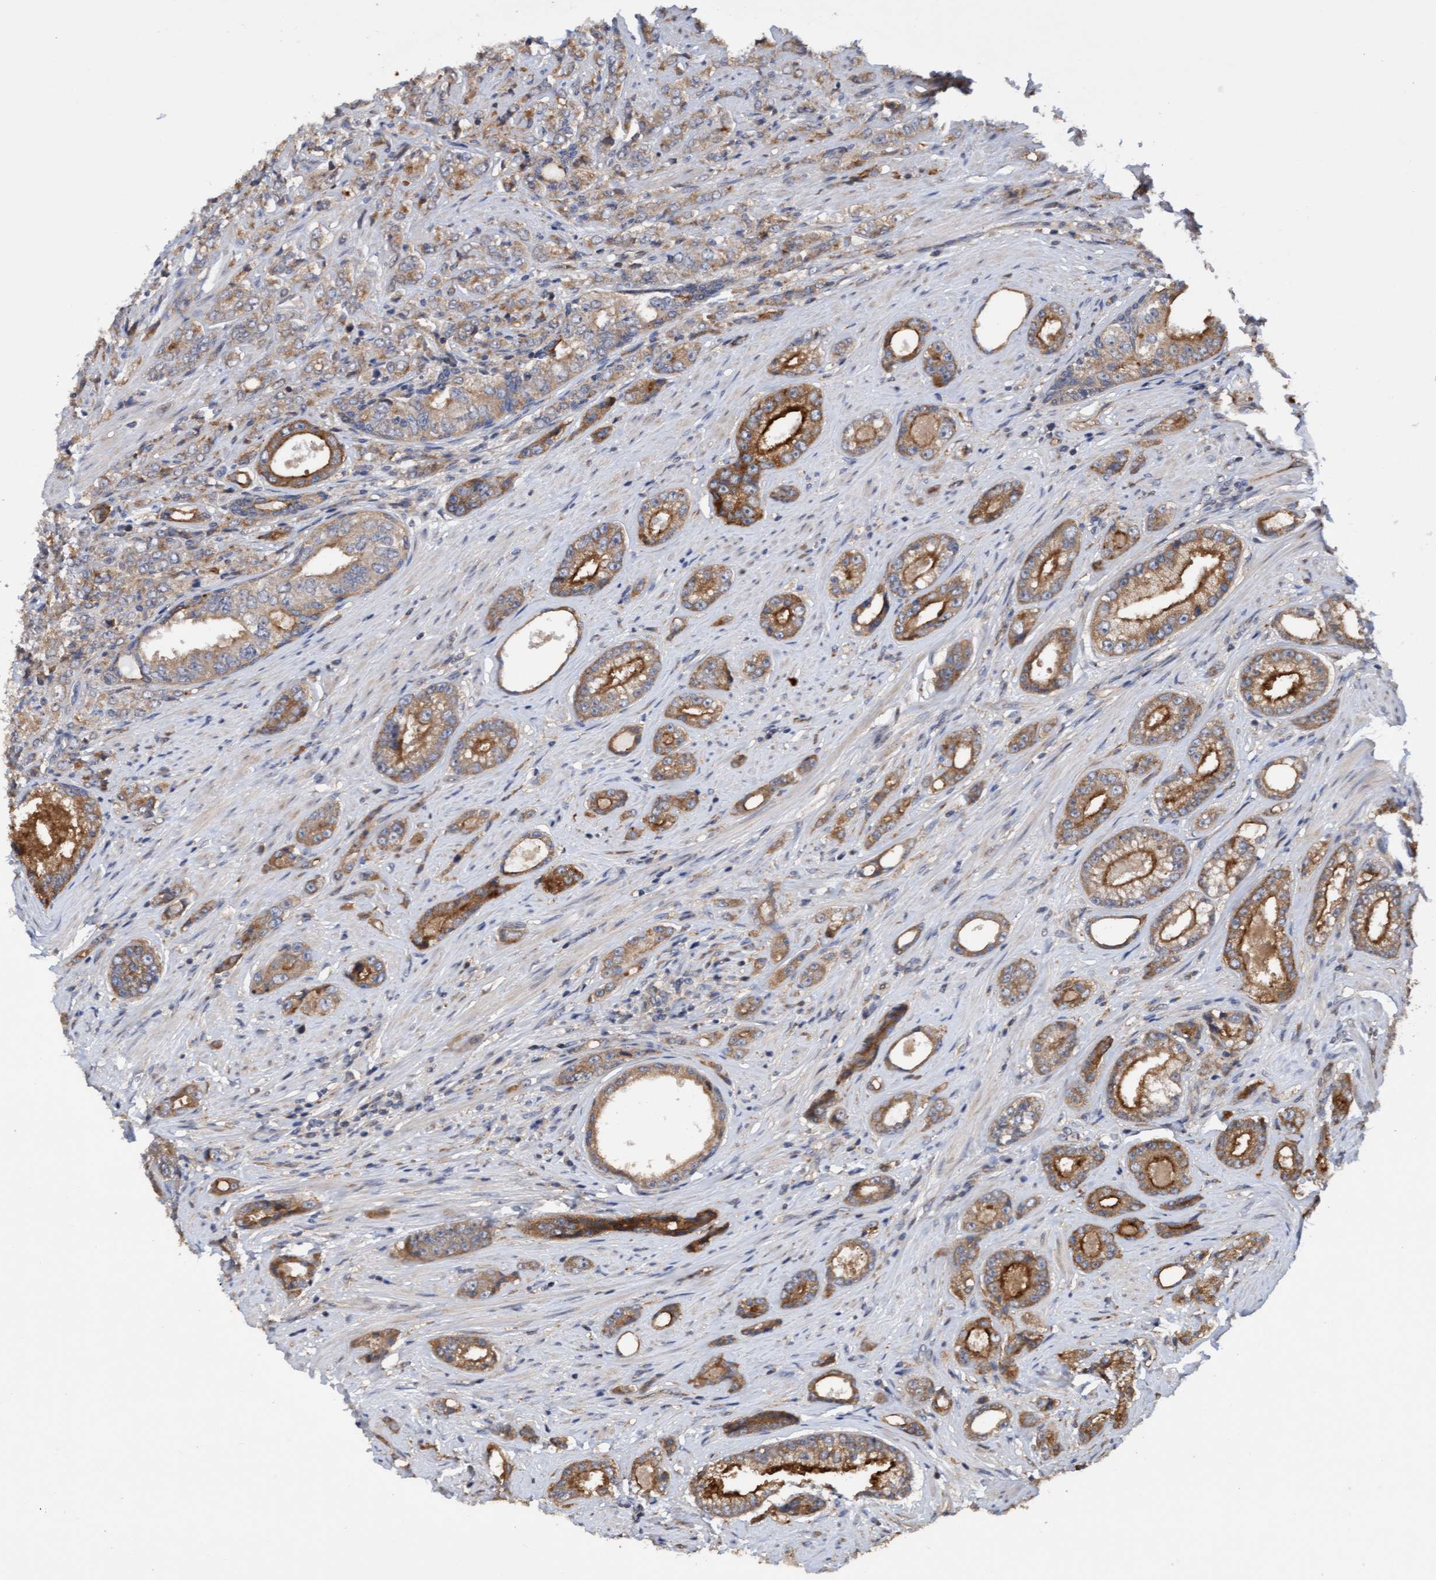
{"staining": {"intensity": "moderate", "quantity": ">75%", "location": "cytoplasmic/membranous"}, "tissue": "prostate cancer", "cell_type": "Tumor cells", "image_type": "cancer", "snomed": [{"axis": "morphology", "description": "Adenocarcinoma, High grade"}, {"axis": "topography", "description": "Prostate"}], "caption": "Protein expression by immunohistochemistry (IHC) reveals moderate cytoplasmic/membranous staining in about >75% of tumor cells in prostate cancer.", "gene": "ITFG1", "patient": {"sex": "male", "age": 61}}